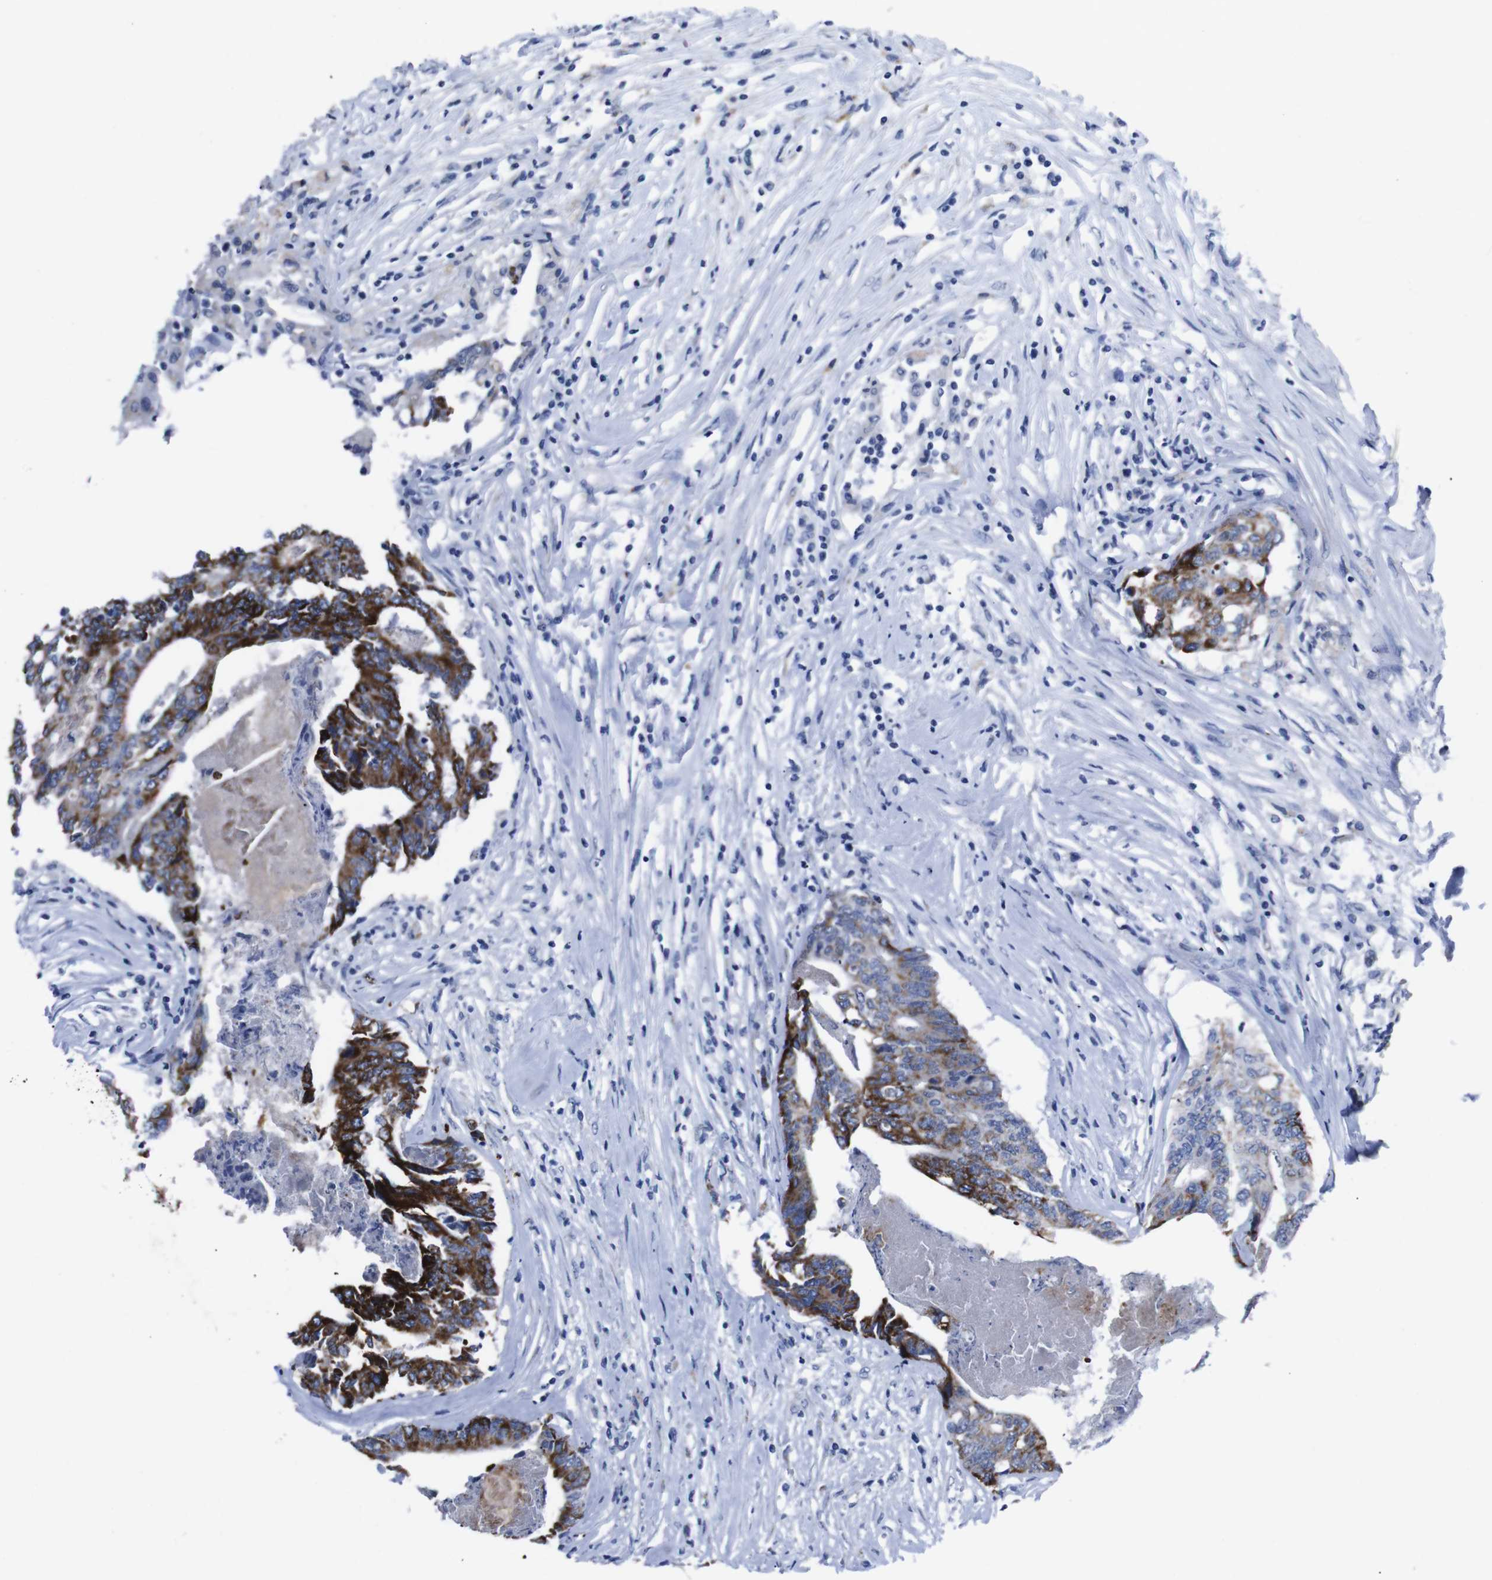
{"staining": {"intensity": "strong", "quantity": ">75%", "location": "cytoplasmic/membranous"}, "tissue": "colorectal cancer", "cell_type": "Tumor cells", "image_type": "cancer", "snomed": [{"axis": "morphology", "description": "Adenocarcinoma, NOS"}, {"axis": "topography", "description": "Rectum"}], "caption": "High-magnification brightfield microscopy of adenocarcinoma (colorectal) stained with DAB (brown) and counterstained with hematoxylin (blue). tumor cells exhibit strong cytoplasmic/membranous positivity is identified in approximately>75% of cells.", "gene": "GJB2", "patient": {"sex": "male", "age": 63}}